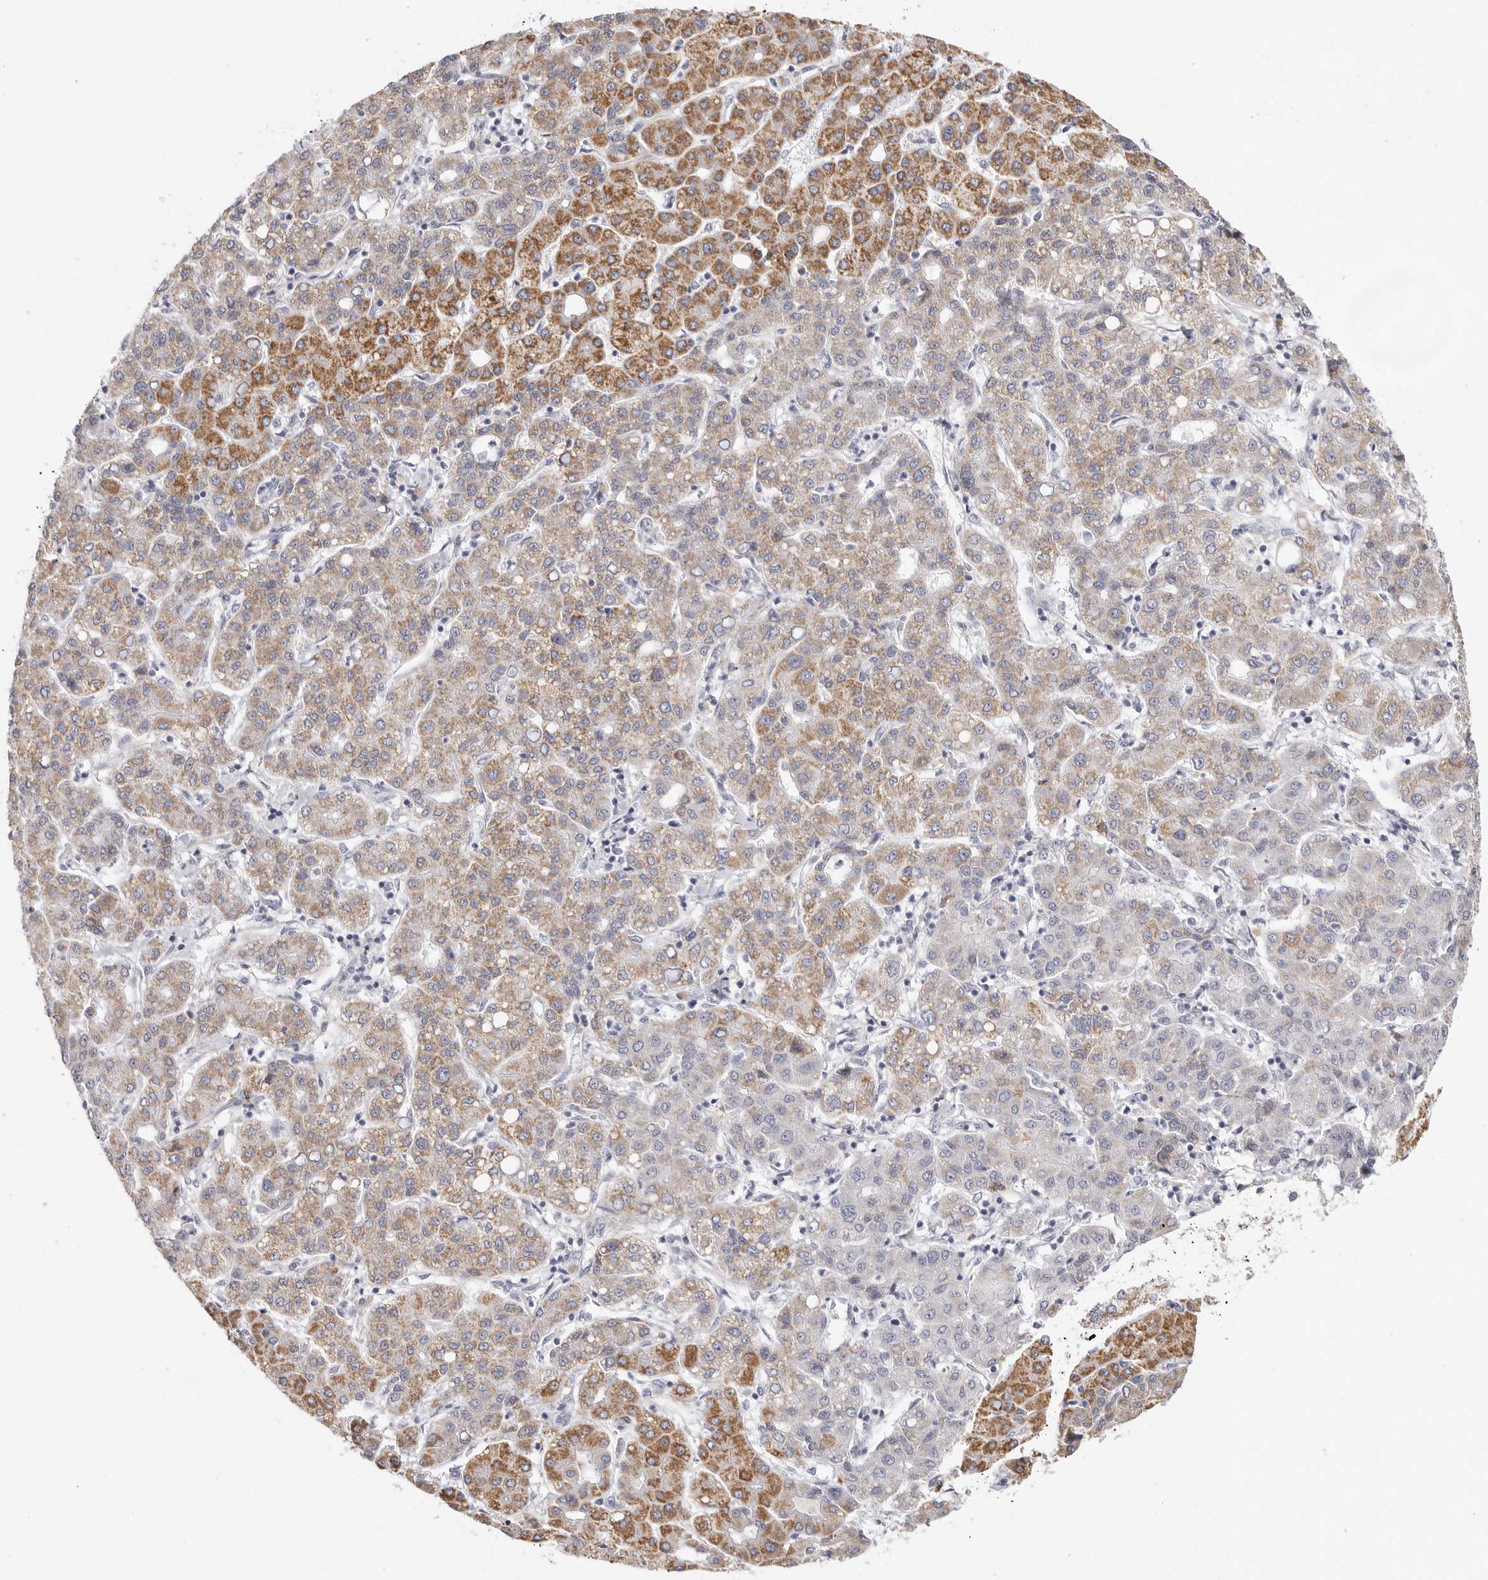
{"staining": {"intensity": "moderate", "quantity": ">75%", "location": "cytoplasmic/membranous"}, "tissue": "liver cancer", "cell_type": "Tumor cells", "image_type": "cancer", "snomed": [{"axis": "morphology", "description": "Carcinoma, Hepatocellular, NOS"}, {"axis": "topography", "description": "Liver"}], "caption": "Human hepatocellular carcinoma (liver) stained with a protein marker displays moderate staining in tumor cells.", "gene": "ELP3", "patient": {"sex": "male", "age": 65}}